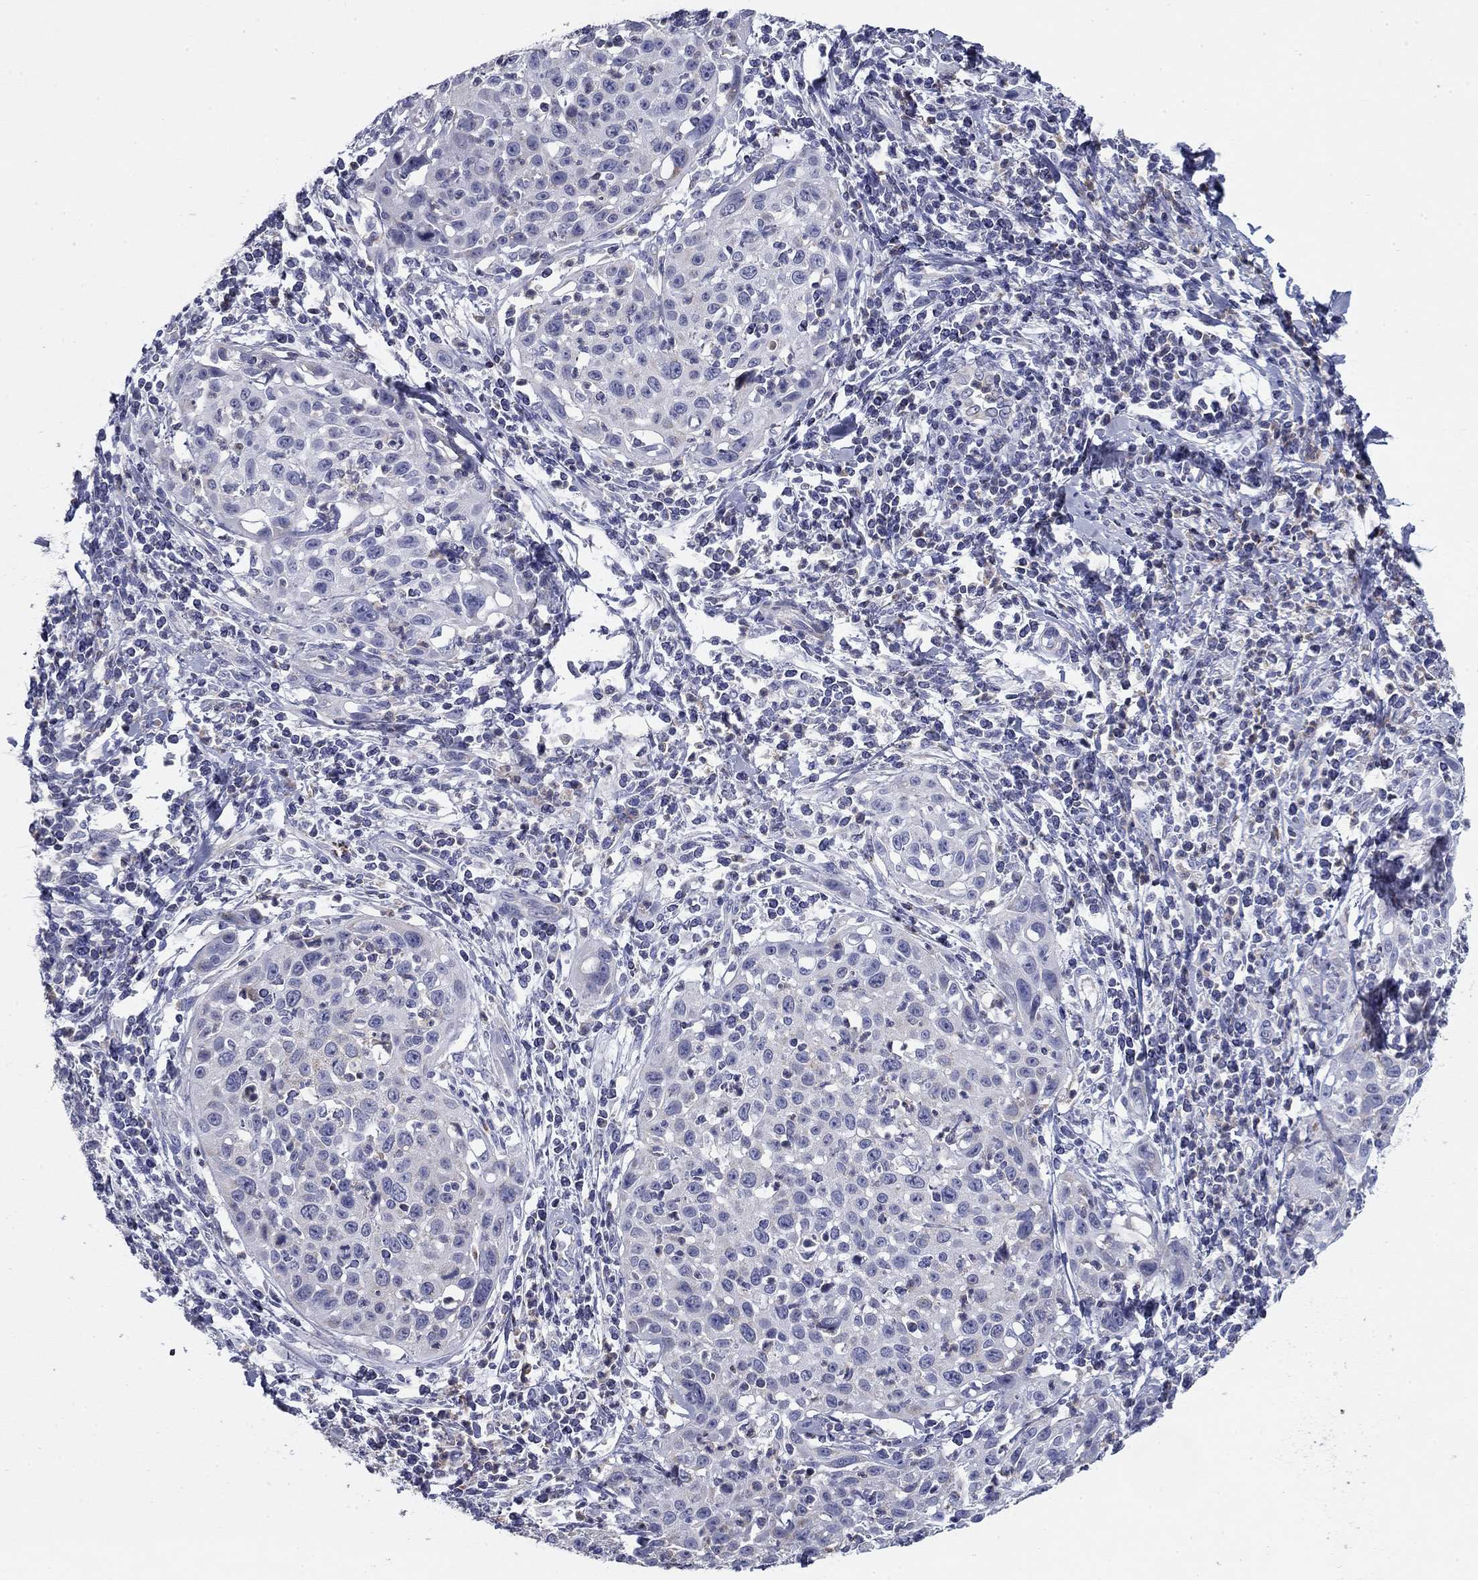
{"staining": {"intensity": "negative", "quantity": "none", "location": "none"}, "tissue": "cervical cancer", "cell_type": "Tumor cells", "image_type": "cancer", "snomed": [{"axis": "morphology", "description": "Squamous cell carcinoma, NOS"}, {"axis": "topography", "description": "Cervix"}], "caption": "Immunohistochemical staining of cervical cancer reveals no significant staining in tumor cells.", "gene": "NDUFA4L2", "patient": {"sex": "female", "age": 26}}